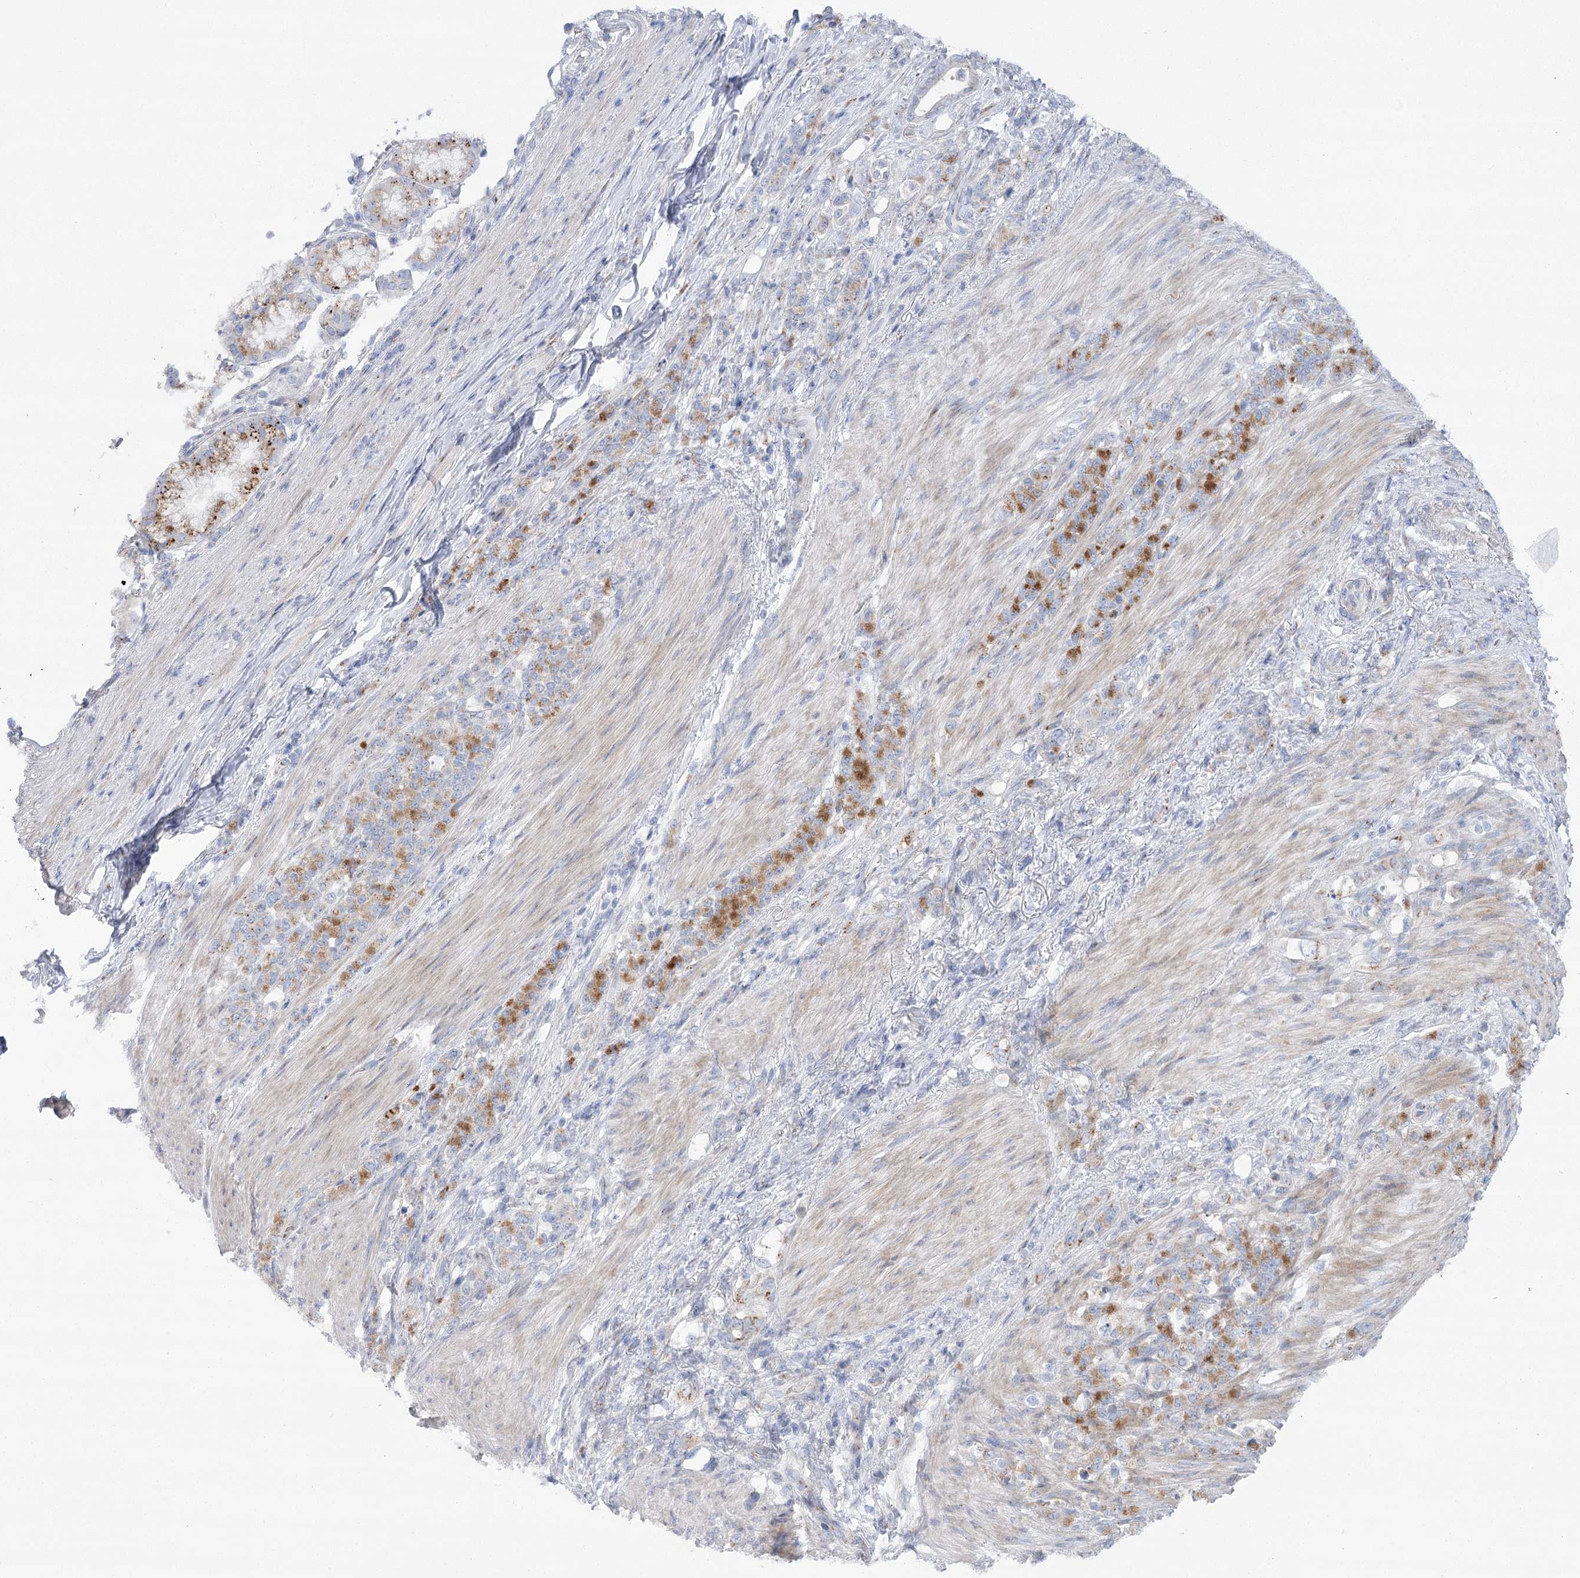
{"staining": {"intensity": "moderate", "quantity": "25%-75%", "location": "cytoplasmic/membranous"}, "tissue": "stomach cancer", "cell_type": "Tumor cells", "image_type": "cancer", "snomed": [{"axis": "morphology", "description": "Adenocarcinoma, NOS"}, {"axis": "topography", "description": "Stomach"}], "caption": "About 25%-75% of tumor cells in stomach cancer (adenocarcinoma) reveal moderate cytoplasmic/membranous protein staining as visualized by brown immunohistochemical staining.", "gene": "NME7", "patient": {"sex": "female", "age": 79}}